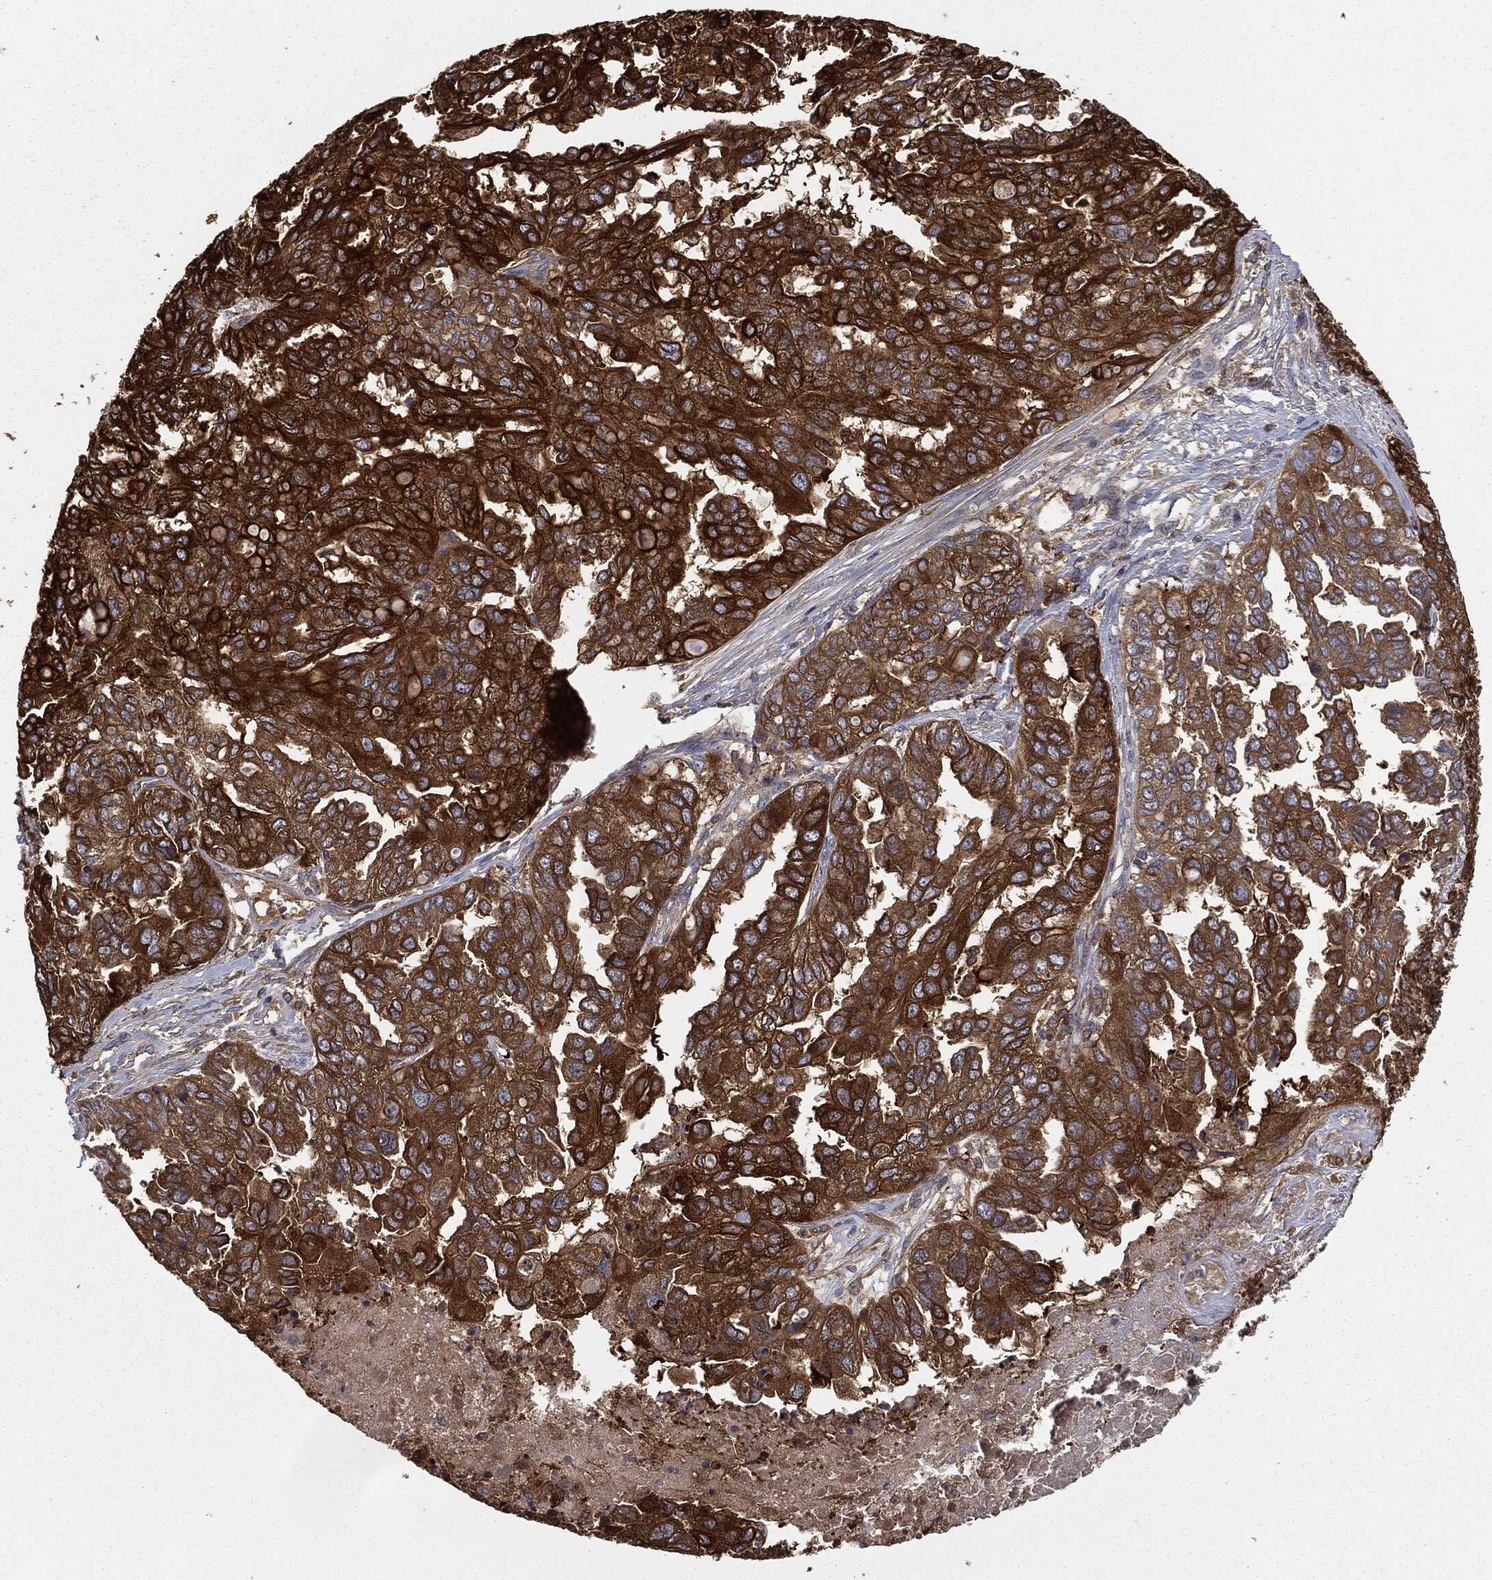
{"staining": {"intensity": "strong", "quantity": ">75%", "location": "cytoplasmic/membranous"}, "tissue": "ovarian cancer", "cell_type": "Tumor cells", "image_type": "cancer", "snomed": [{"axis": "morphology", "description": "Cystadenocarcinoma, serous, NOS"}, {"axis": "topography", "description": "Ovary"}], "caption": "Protein expression analysis of human serous cystadenocarcinoma (ovarian) reveals strong cytoplasmic/membranous expression in approximately >75% of tumor cells.", "gene": "GNB5", "patient": {"sex": "female", "age": 53}}